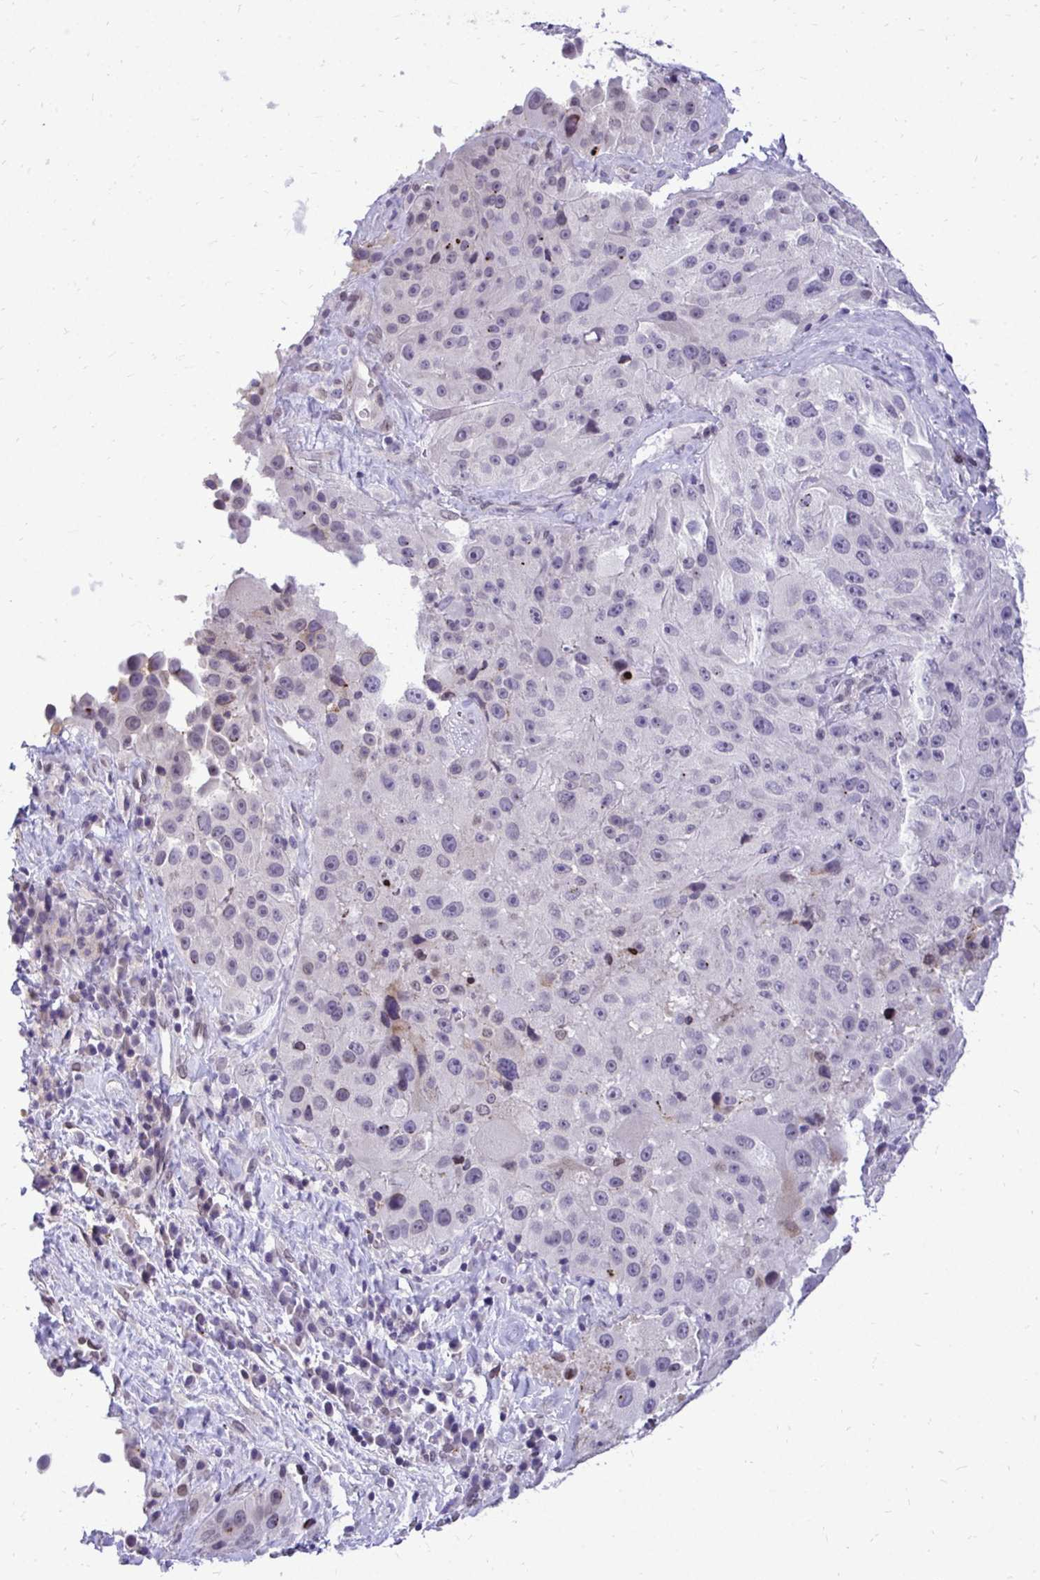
{"staining": {"intensity": "negative", "quantity": "none", "location": "none"}, "tissue": "melanoma", "cell_type": "Tumor cells", "image_type": "cancer", "snomed": [{"axis": "morphology", "description": "Malignant melanoma, Metastatic site"}, {"axis": "topography", "description": "Lymph node"}], "caption": "Tumor cells show no significant positivity in melanoma.", "gene": "BANF1", "patient": {"sex": "male", "age": 62}}